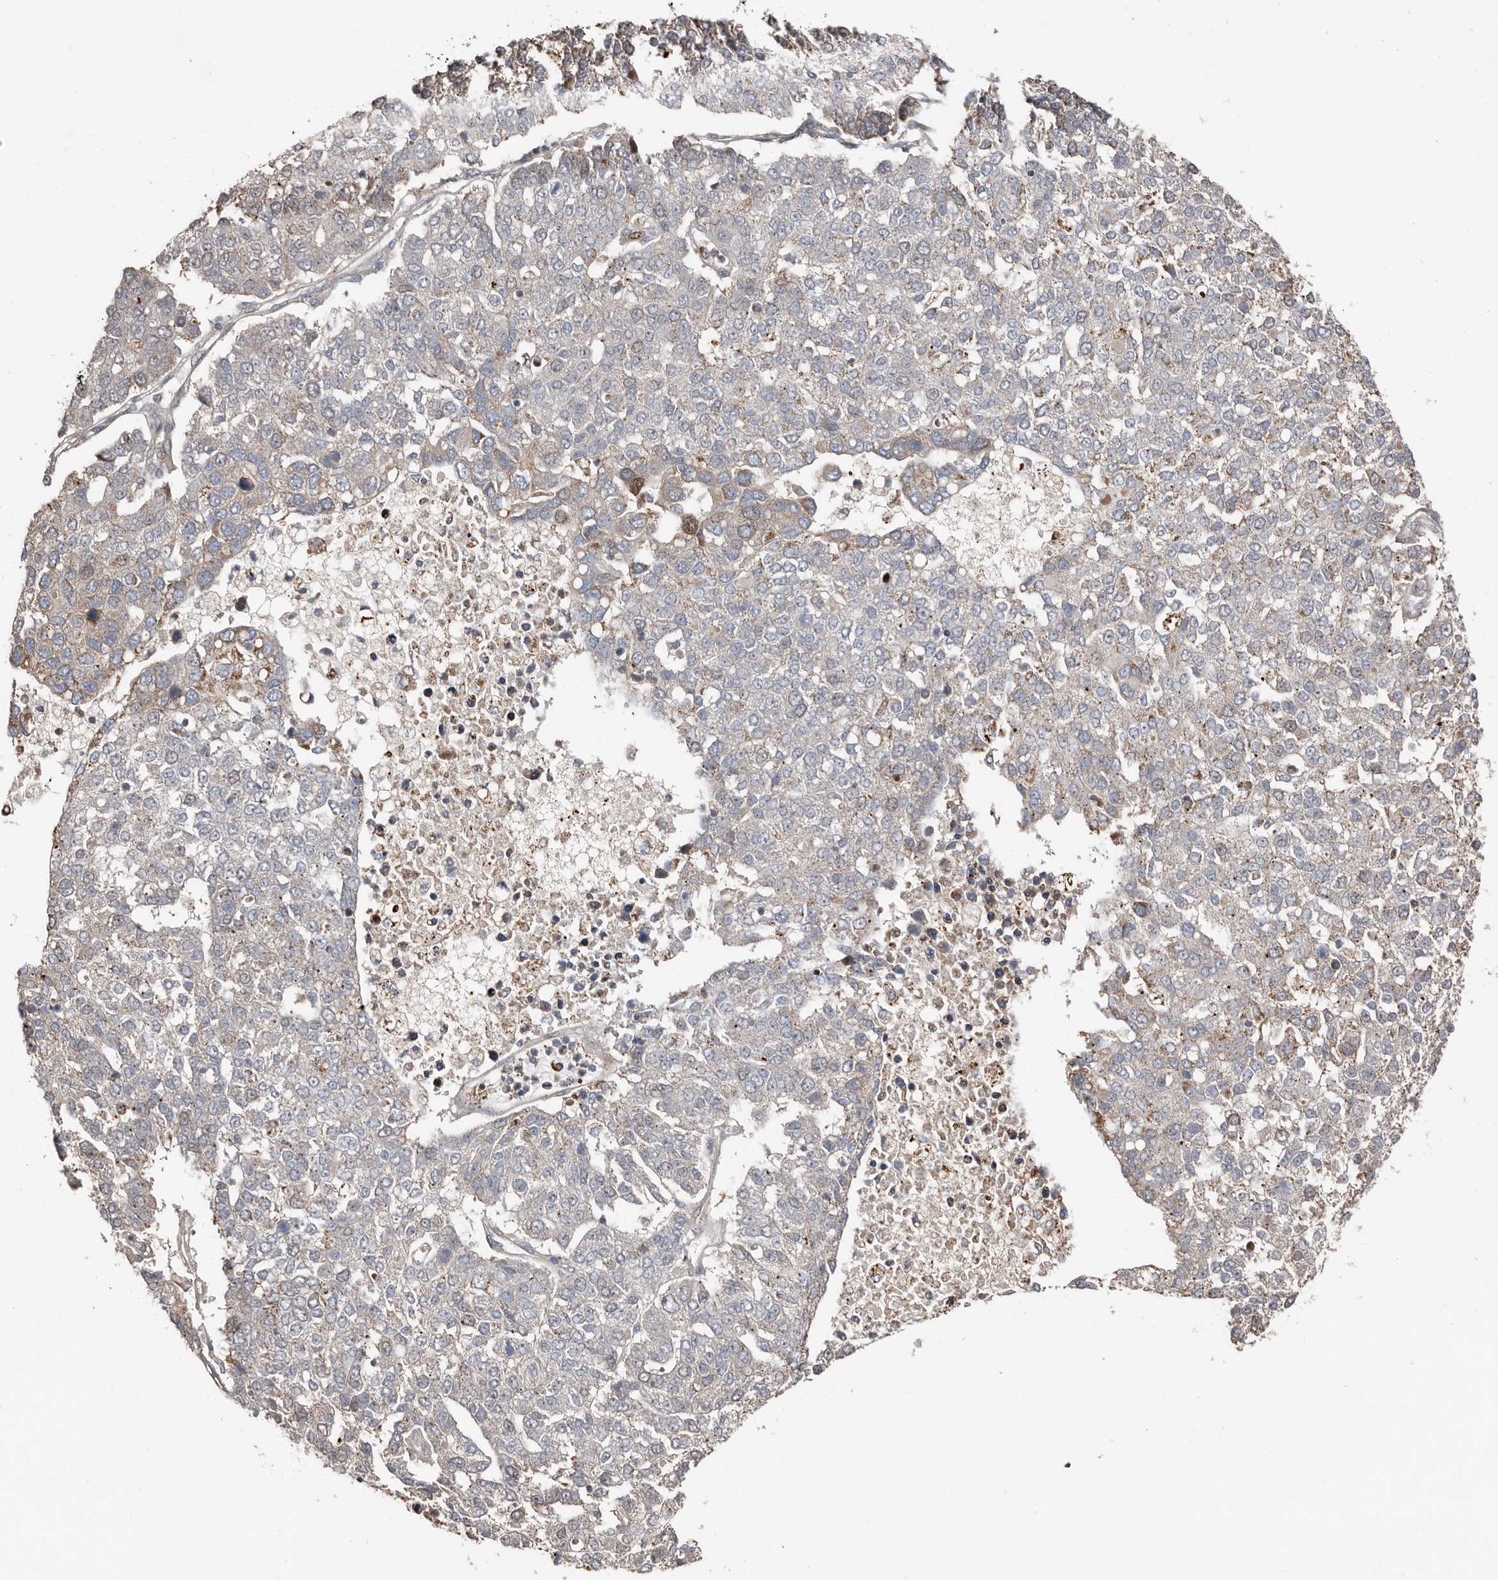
{"staining": {"intensity": "moderate", "quantity": "<25%", "location": "cytoplasmic/membranous,nuclear"}, "tissue": "pancreatic cancer", "cell_type": "Tumor cells", "image_type": "cancer", "snomed": [{"axis": "morphology", "description": "Adenocarcinoma, NOS"}, {"axis": "topography", "description": "Pancreas"}], "caption": "Immunohistochemistry photomicrograph of neoplastic tissue: human pancreatic cancer (adenocarcinoma) stained using immunohistochemistry (IHC) shows low levels of moderate protein expression localized specifically in the cytoplasmic/membranous and nuclear of tumor cells, appearing as a cytoplasmic/membranous and nuclear brown color.", "gene": "SMYD4", "patient": {"sex": "female", "age": 61}}